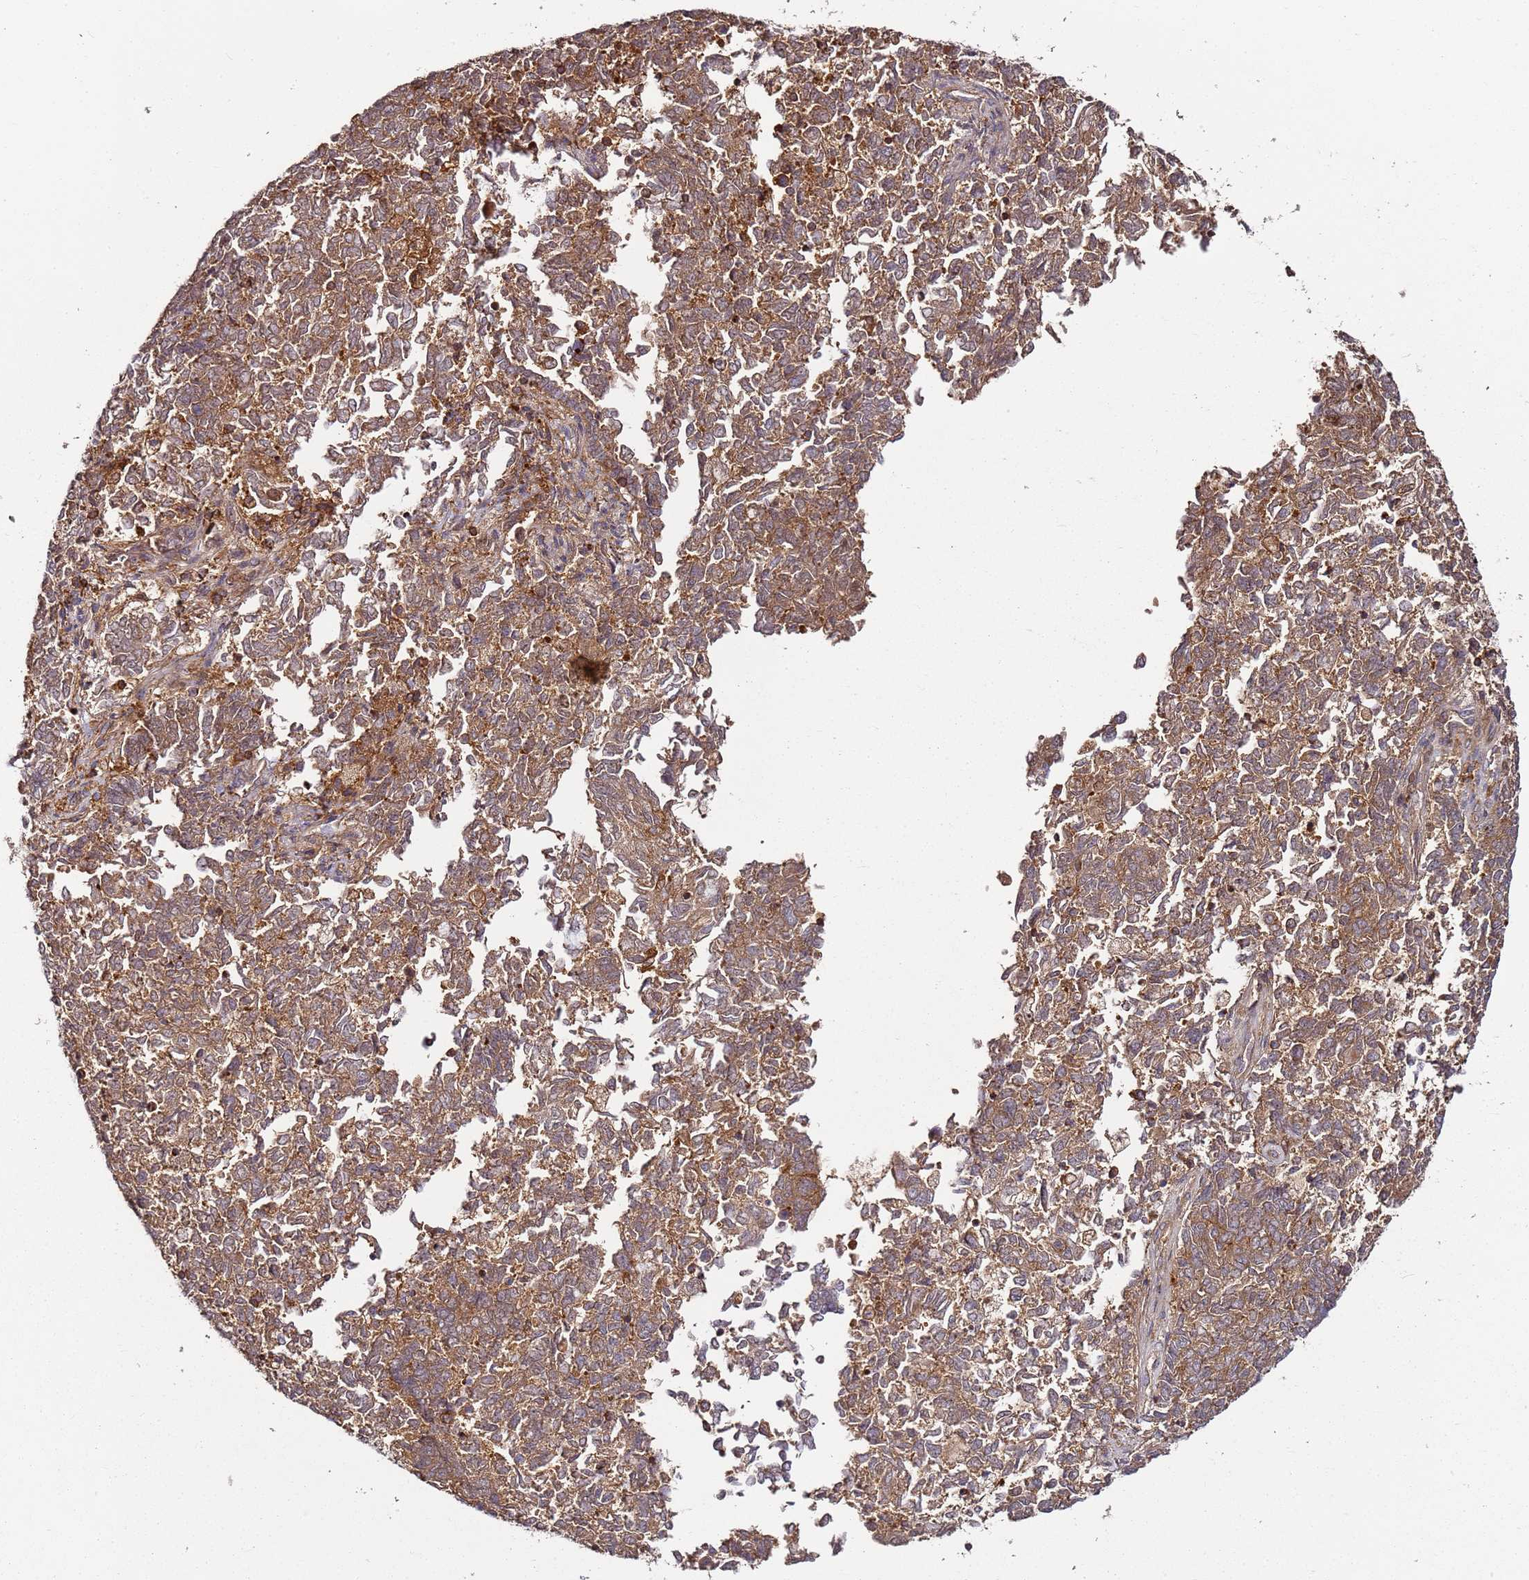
{"staining": {"intensity": "moderate", "quantity": ">75%", "location": "cytoplasmic/membranous"}, "tissue": "endometrial cancer", "cell_type": "Tumor cells", "image_type": "cancer", "snomed": [{"axis": "morphology", "description": "Adenocarcinoma, NOS"}, {"axis": "topography", "description": "Endometrium"}], "caption": "The micrograph exhibits a brown stain indicating the presence of a protein in the cytoplasmic/membranous of tumor cells in endometrial cancer. (Stains: DAB (3,3'-diaminobenzidine) in brown, nuclei in blue, Microscopy: brightfield microscopy at high magnification).", "gene": "PRMT7", "patient": {"sex": "female", "age": 80}}